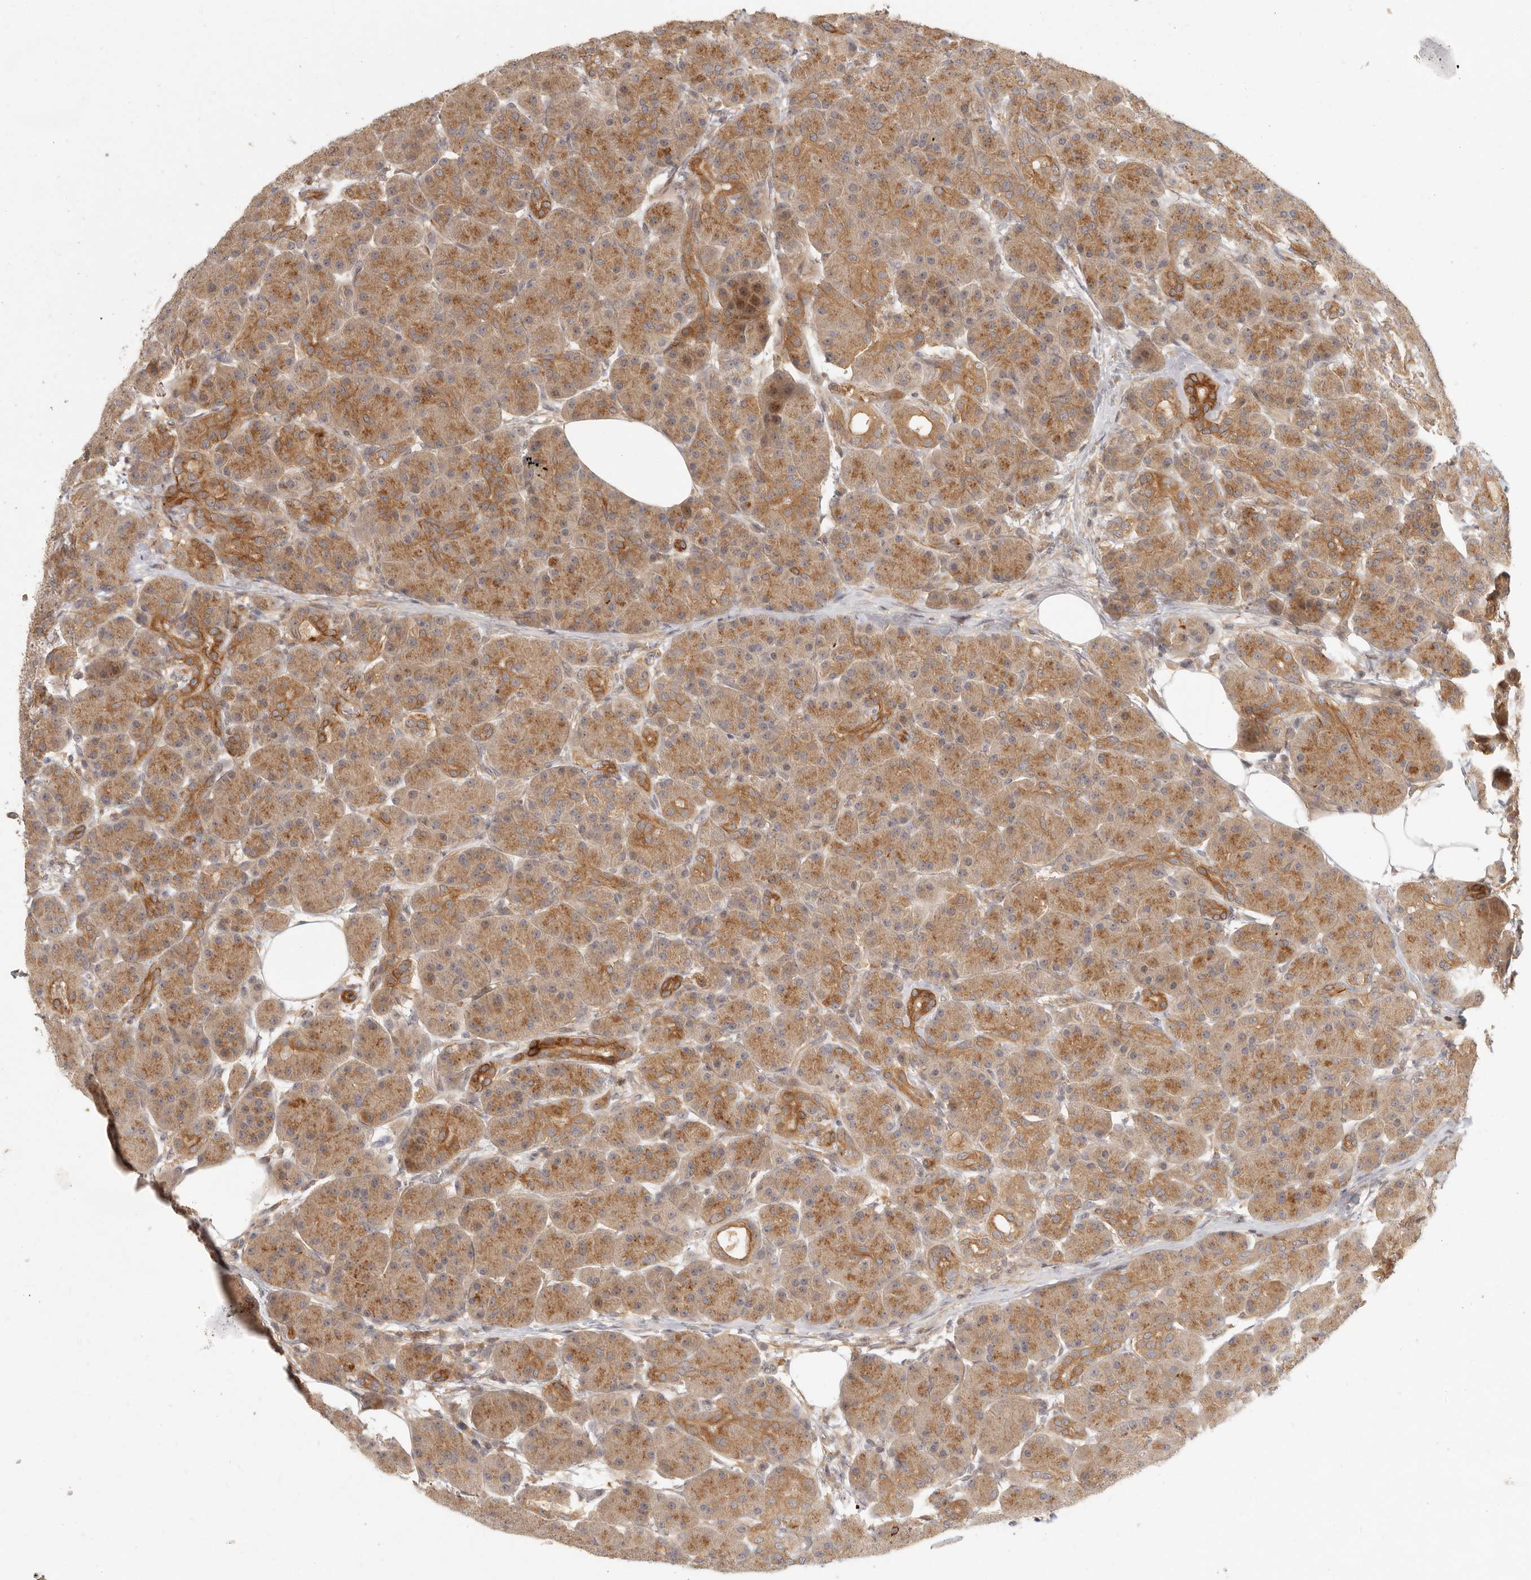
{"staining": {"intensity": "moderate", "quantity": ">75%", "location": "cytoplasmic/membranous"}, "tissue": "pancreas", "cell_type": "Exocrine glandular cells", "image_type": "normal", "snomed": [{"axis": "morphology", "description": "Normal tissue, NOS"}, {"axis": "topography", "description": "Pancreas"}], "caption": "This photomicrograph displays immunohistochemistry staining of benign human pancreas, with medium moderate cytoplasmic/membranous positivity in approximately >75% of exocrine glandular cells.", "gene": "VIPR1", "patient": {"sex": "male", "age": 63}}